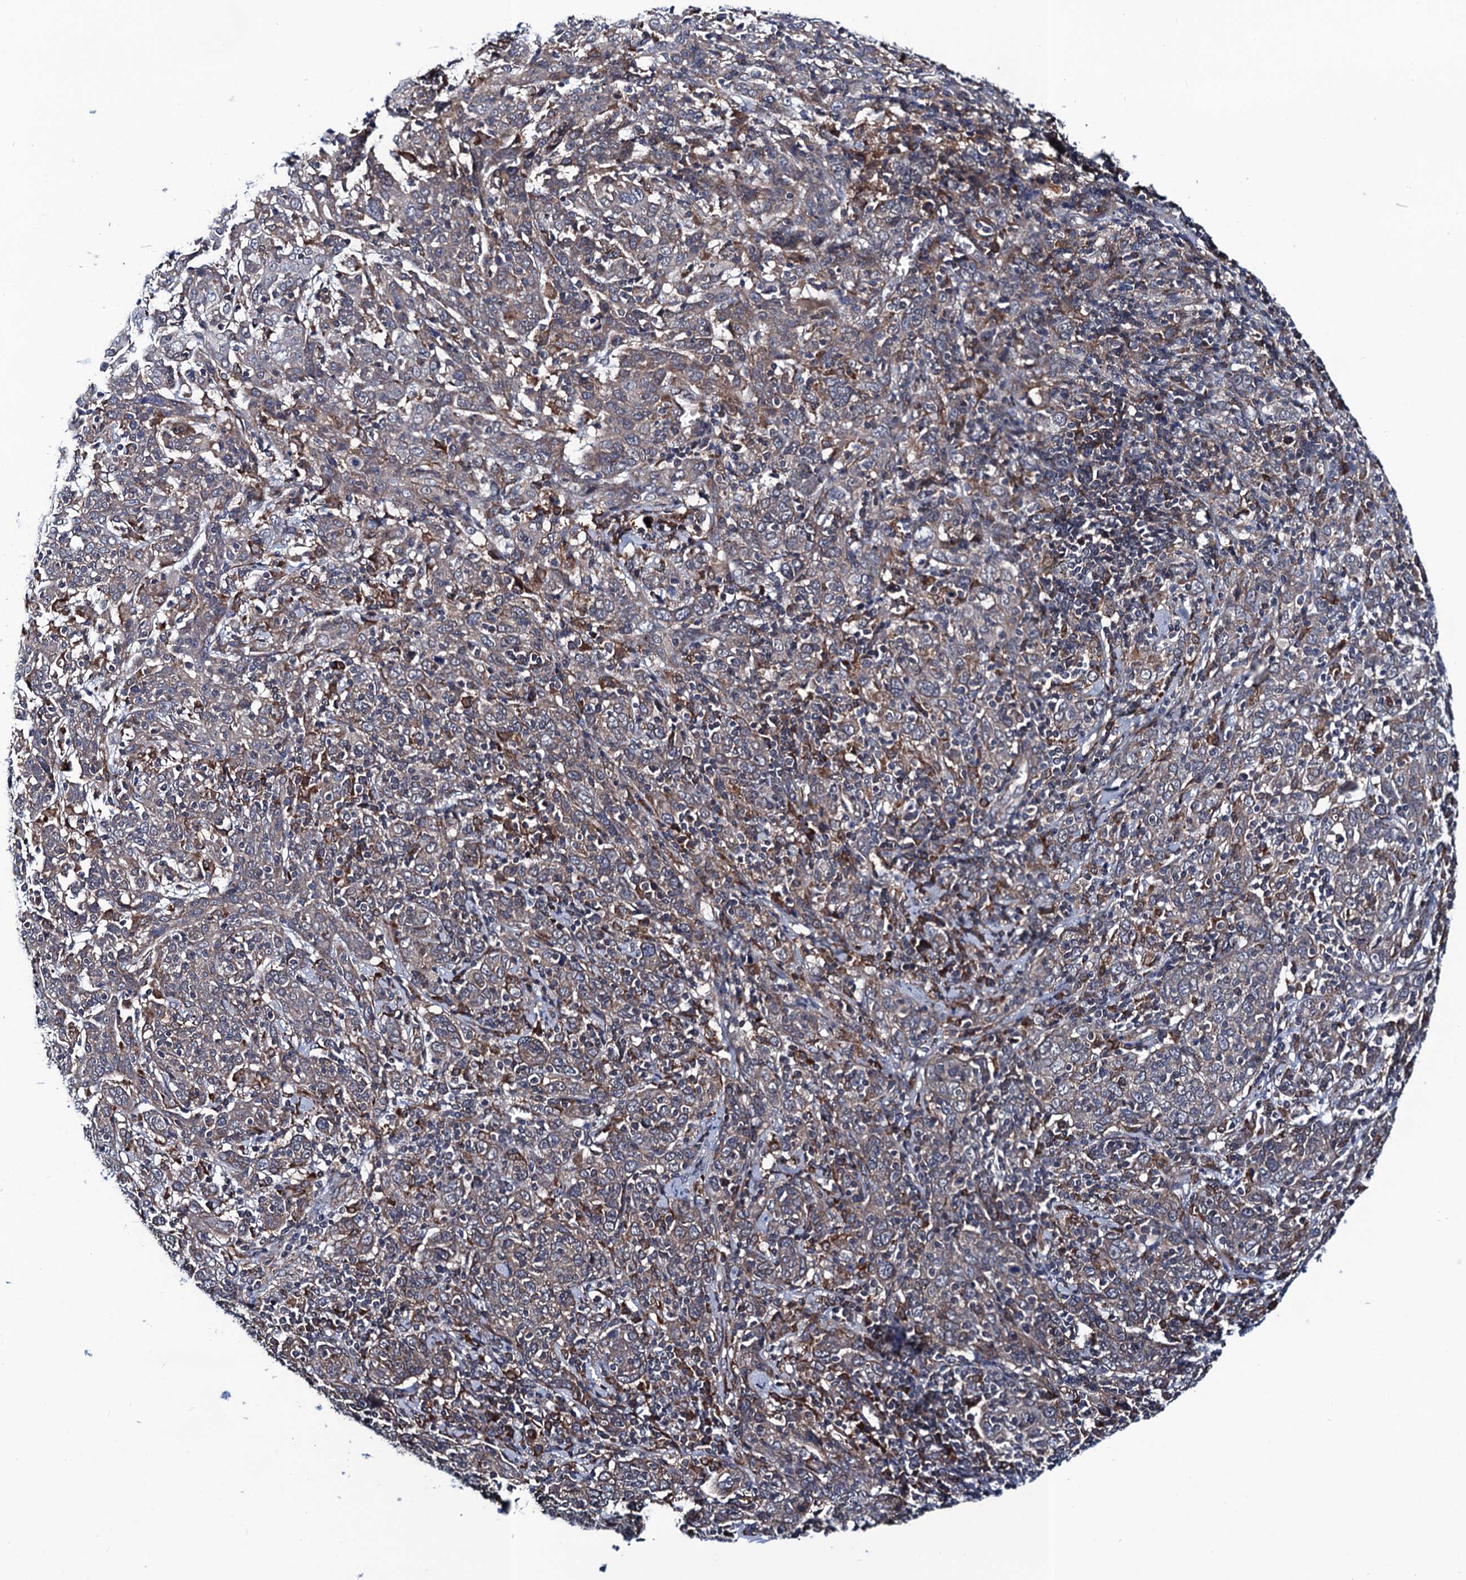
{"staining": {"intensity": "weak", "quantity": "<25%", "location": "cytoplasmic/membranous"}, "tissue": "cervical cancer", "cell_type": "Tumor cells", "image_type": "cancer", "snomed": [{"axis": "morphology", "description": "Squamous cell carcinoma, NOS"}, {"axis": "topography", "description": "Cervix"}], "caption": "DAB immunohistochemical staining of human cervical cancer demonstrates no significant positivity in tumor cells.", "gene": "PGLS", "patient": {"sex": "female", "age": 67}}